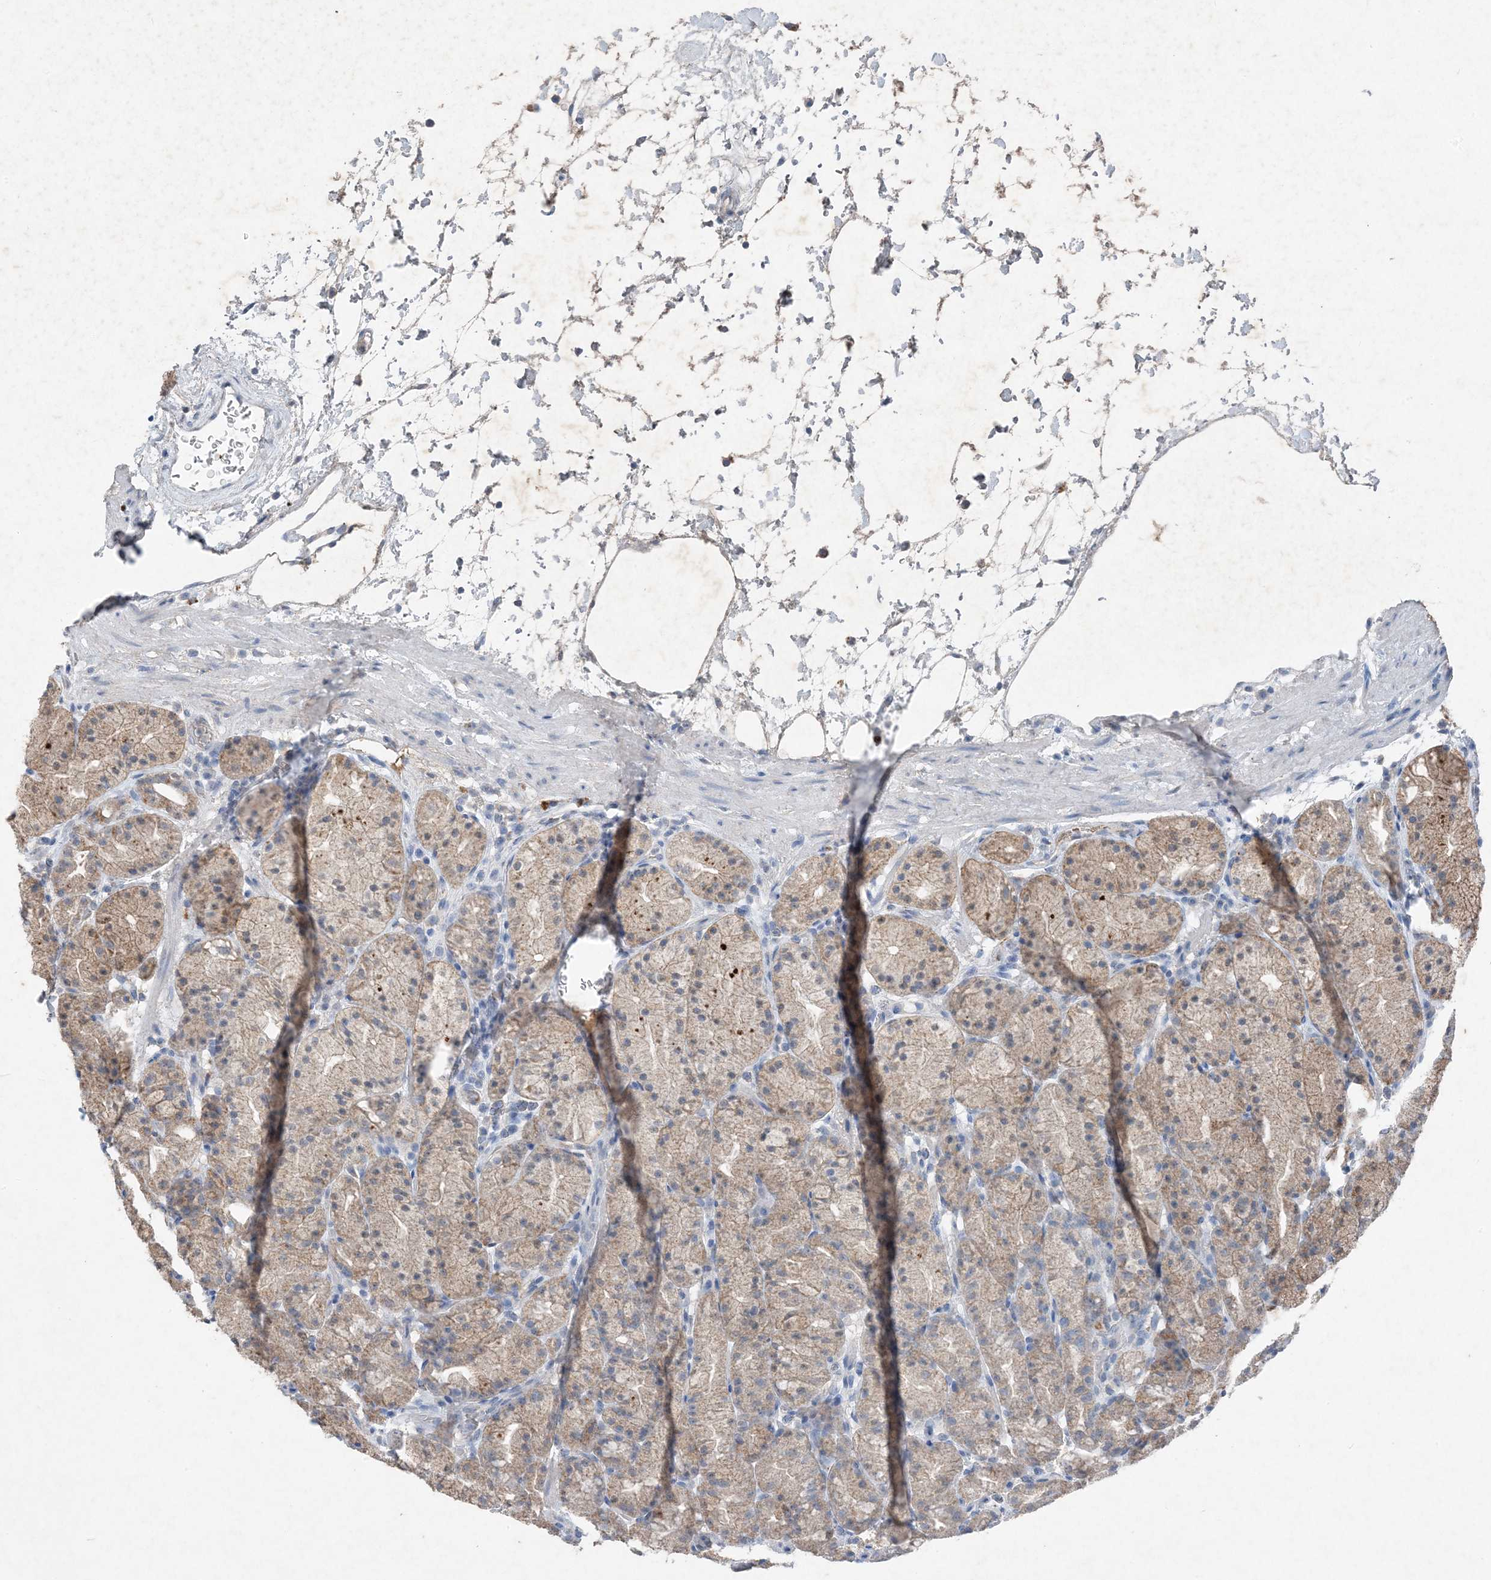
{"staining": {"intensity": "moderate", "quantity": ">75%", "location": "cytoplasmic/membranous"}, "tissue": "stomach", "cell_type": "Glandular cells", "image_type": "normal", "snomed": [{"axis": "morphology", "description": "Normal tissue, NOS"}, {"axis": "topography", "description": "Stomach, upper"}], "caption": "Protein expression analysis of benign stomach reveals moderate cytoplasmic/membranous expression in approximately >75% of glandular cells.", "gene": "FCN3", "patient": {"sex": "male", "age": 48}}